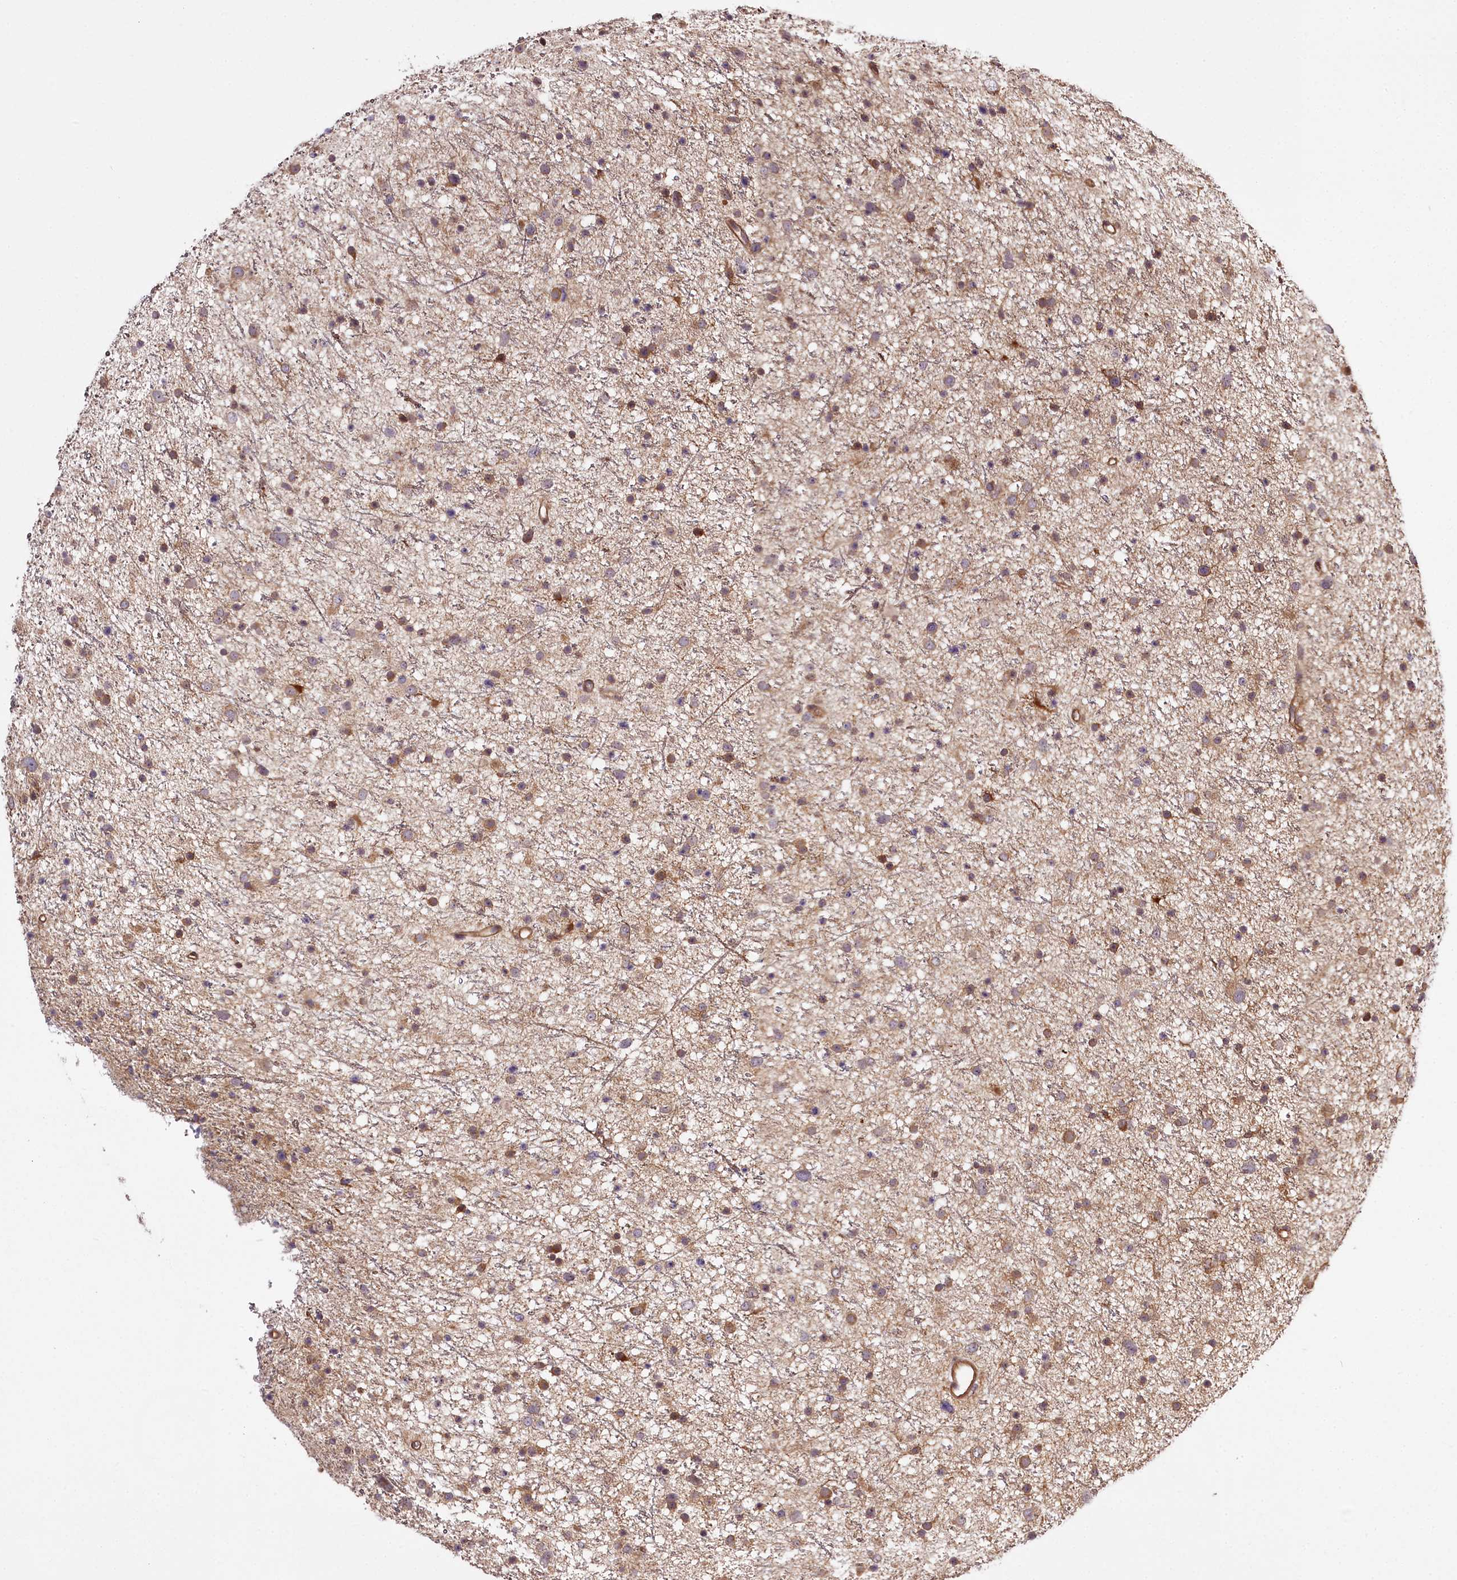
{"staining": {"intensity": "moderate", "quantity": "<25%", "location": "cytoplasmic/membranous"}, "tissue": "glioma", "cell_type": "Tumor cells", "image_type": "cancer", "snomed": [{"axis": "morphology", "description": "Glioma, malignant, Low grade"}, {"axis": "topography", "description": "Cerebral cortex"}], "caption": "Immunohistochemical staining of human glioma reveals moderate cytoplasmic/membranous protein expression in about <25% of tumor cells. (DAB = brown stain, brightfield microscopy at high magnification).", "gene": "TARS1", "patient": {"sex": "female", "age": 39}}